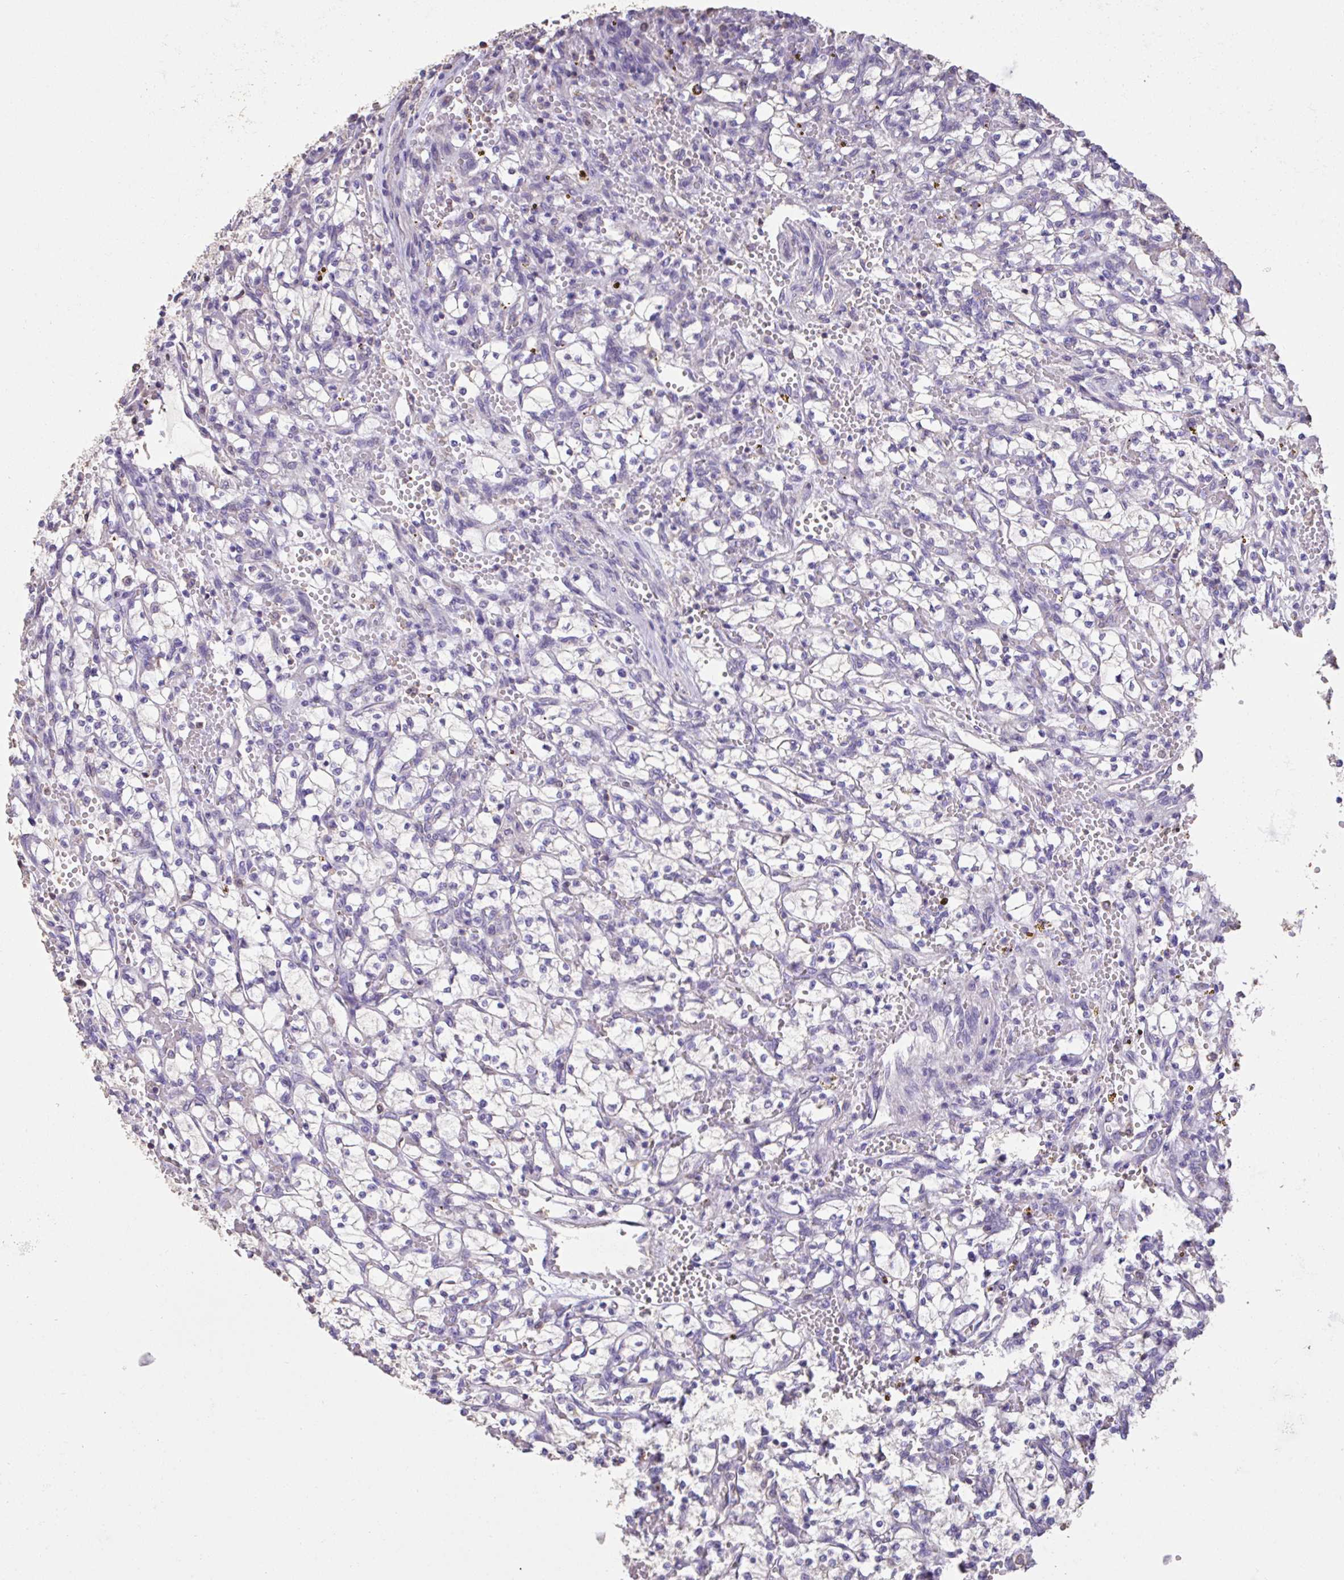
{"staining": {"intensity": "negative", "quantity": "none", "location": "none"}, "tissue": "renal cancer", "cell_type": "Tumor cells", "image_type": "cancer", "snomed": [{"axis": "morphology", "description": "Adenocarcinoma, NOS"}, {"axis": "topography", "description": "Kidney"}], "caption": "Tumor cells are negative for protein expression in human renal adenocarcinoma. Nuclei are stained in blue.", "gene": "IL23R", "patient": {"sex": "female", "age": 64}}